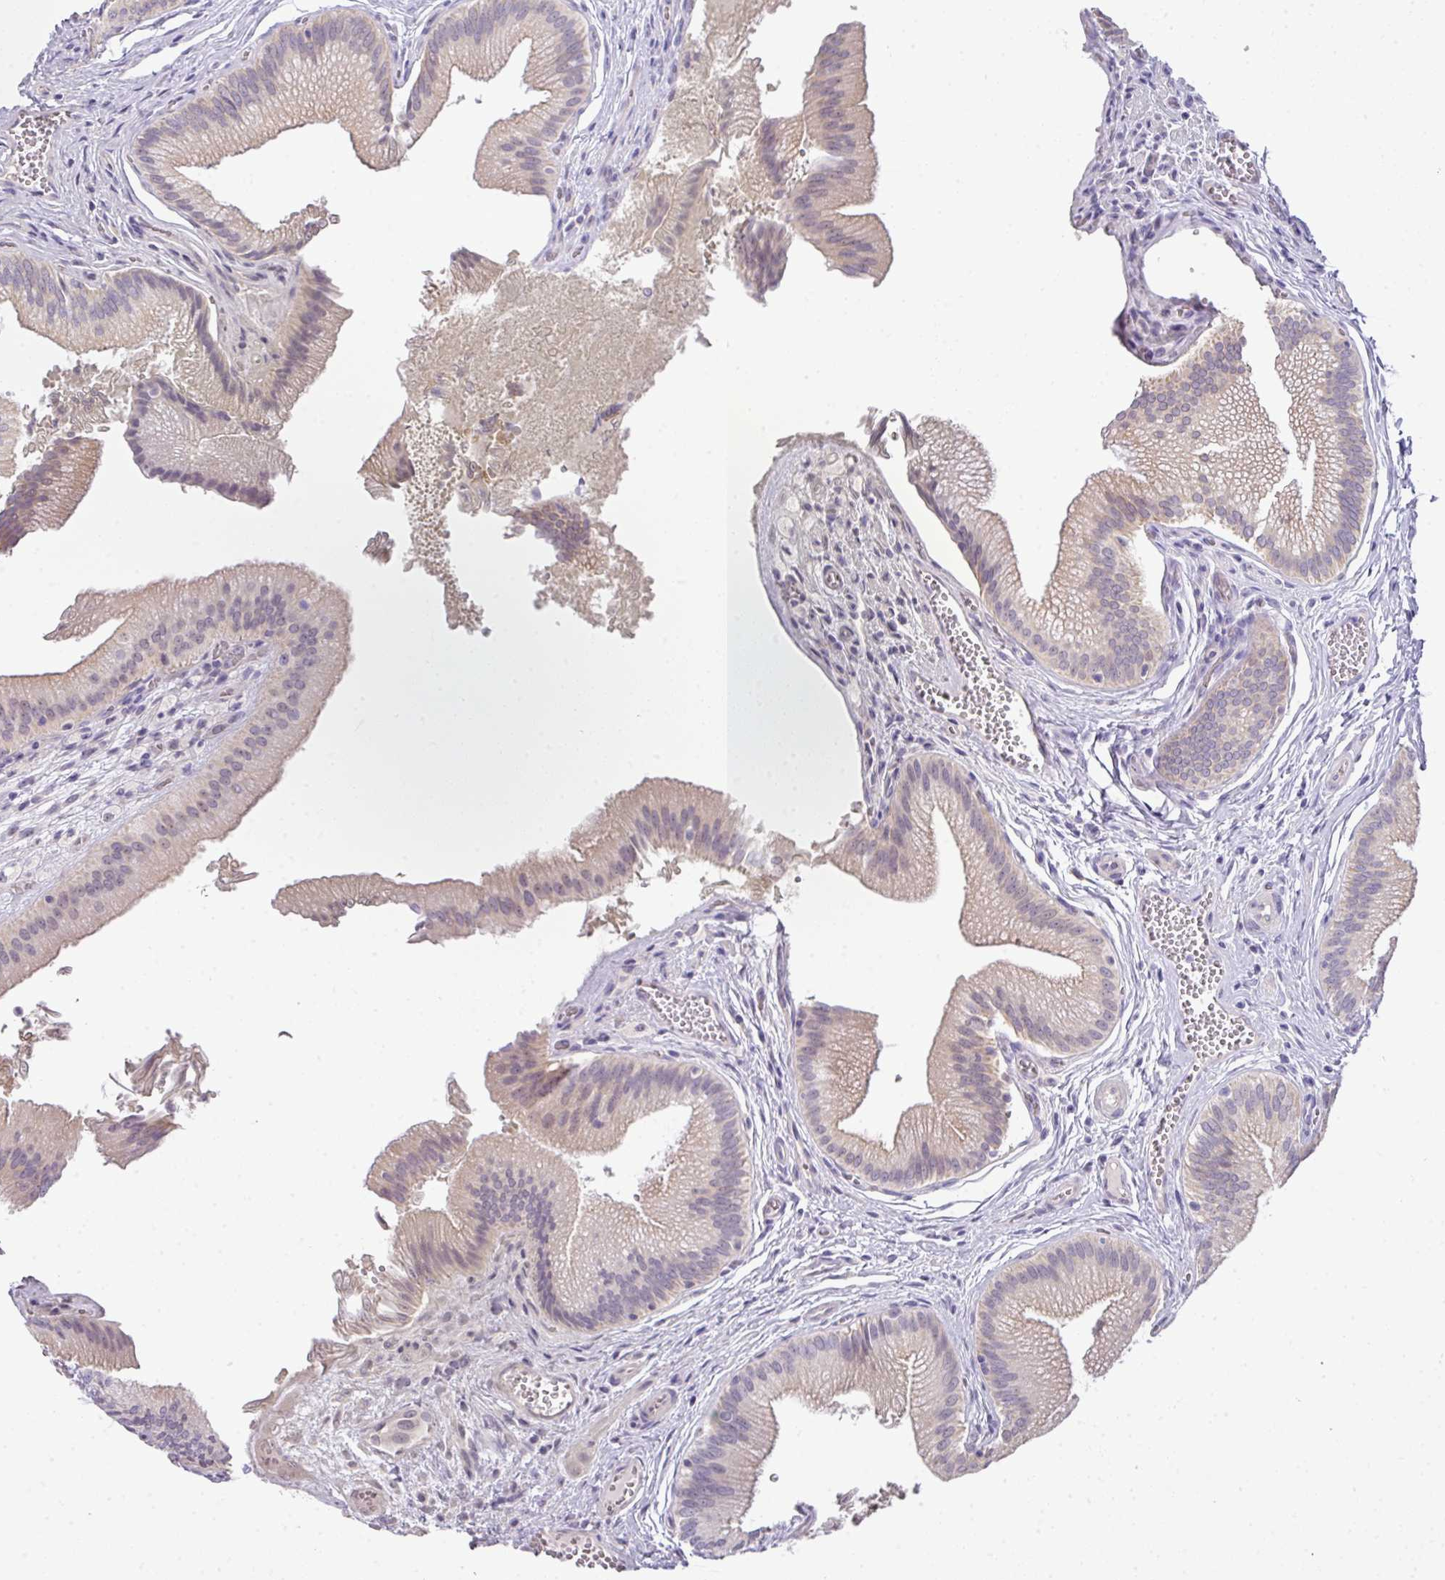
{"staining": {"intensity": "weak", "quantity": ">75%", "location": "cytoplasmic/membranous,nuclear"}, "tissue": "gallbladder", "cell_type": "Glandular cells", "image_type": "normal", "snomed": [{"axis": "morphology", "description": "Normal tissue, NOS"}, {"axis": "topography", "description": "Gallbladder"}], "caption": "This is a micrograph of immunohistochemistry (IHC) staining of normal gallbladder, which shows weak positivity in the cytoplasmic/membranous,nuclear of glandular cells.", "gene": "GCG", "patient": {"sex": "male", "age": 17}}